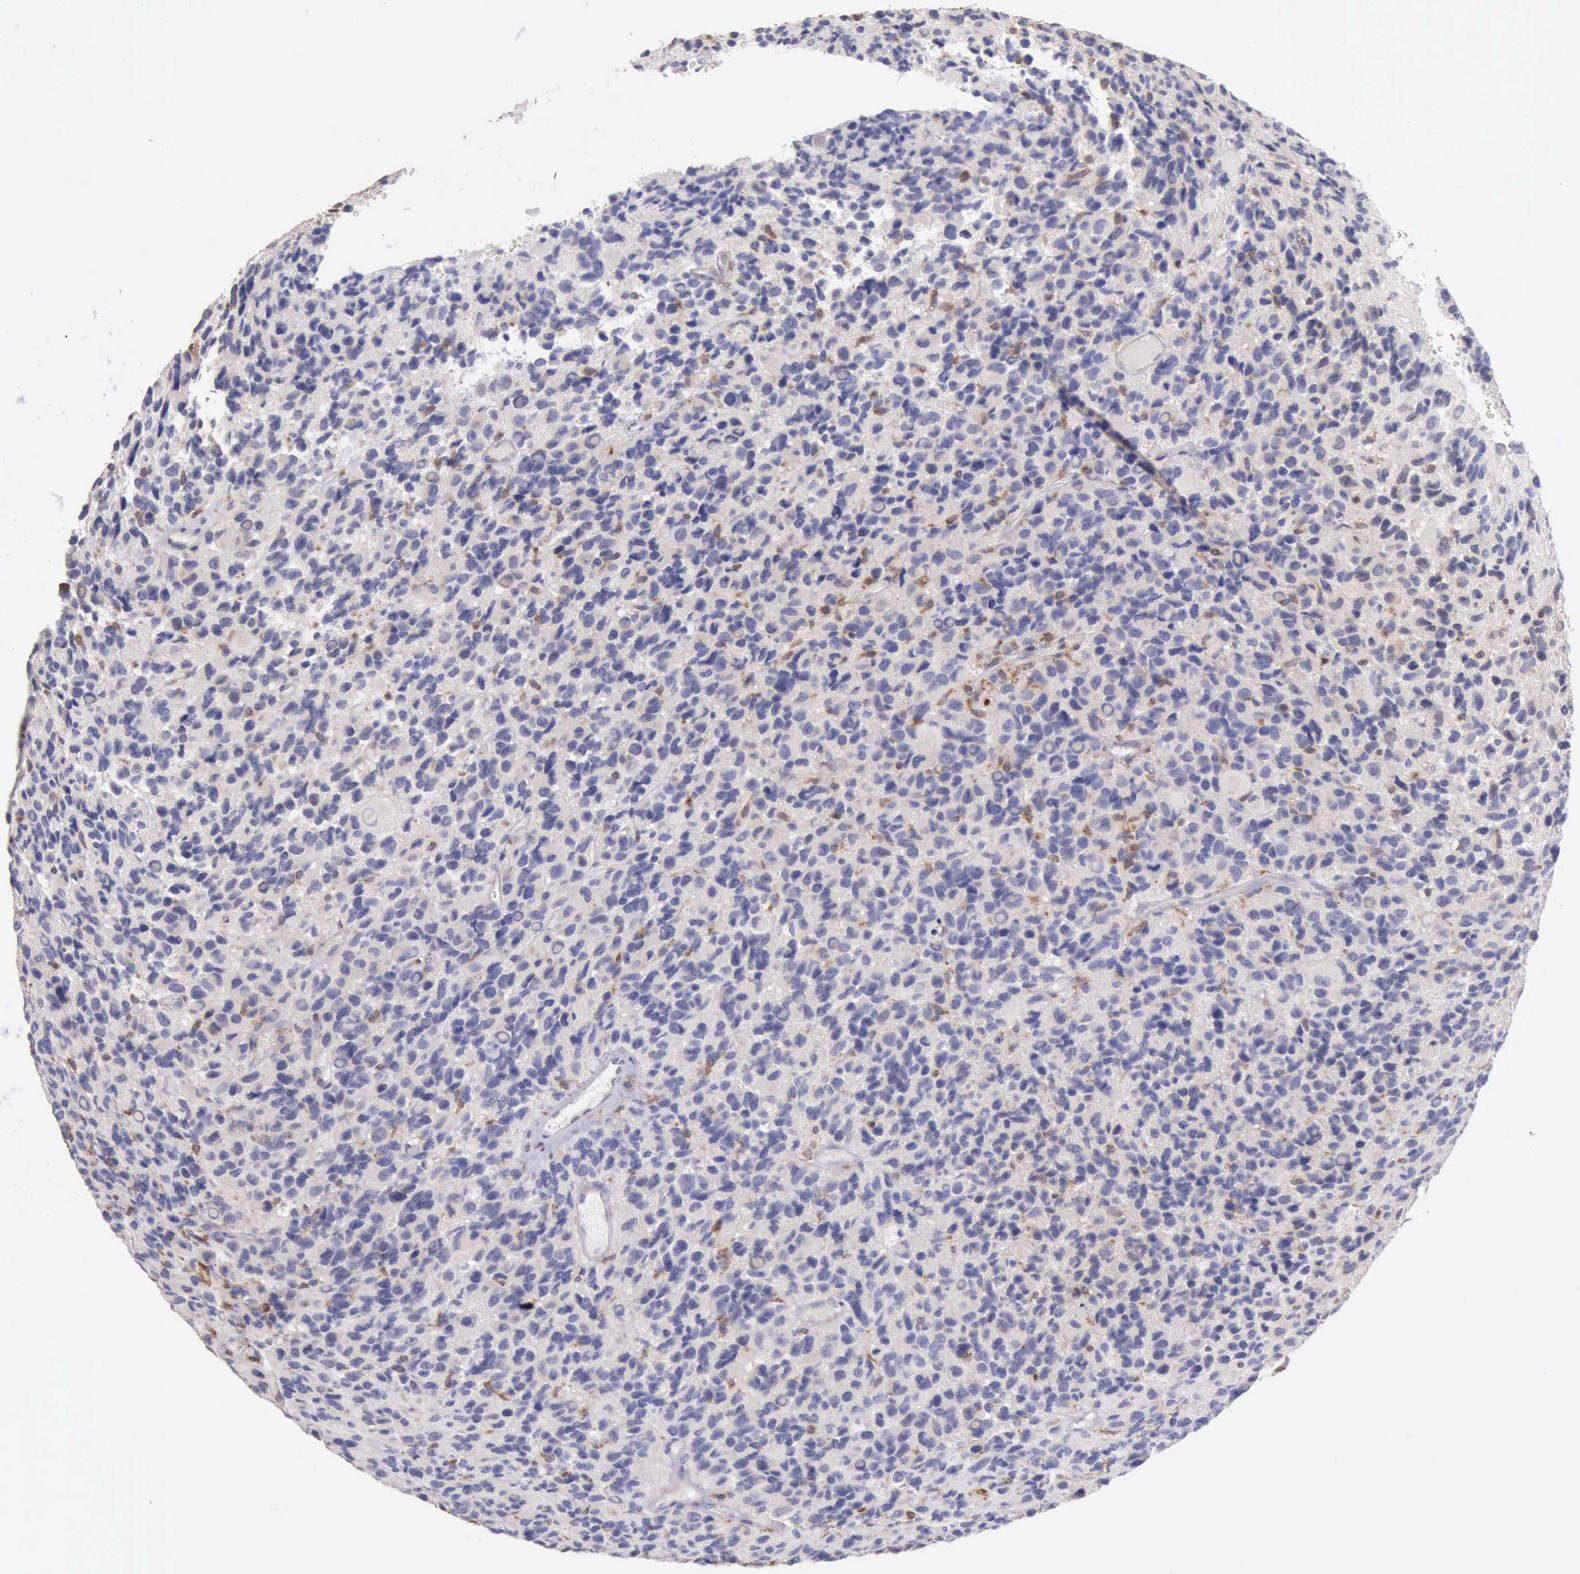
{"staining": {"intensity": "negative", "quantity": "none", "location": "none"}, "tissue": "glioma", "cell_type": "Tumor cells", "image_type": "cancer", "snomed": [{"axis": "morphology", "description": "Glioma, malignant, High grade"}, {"axis": "topography", "description": "Brain"}], "caption": "Protein analysis of glioma reveals no significant expression in tumor cells.", "gene": "SASH3", "patient": {"sex": "male", "age": 77}}